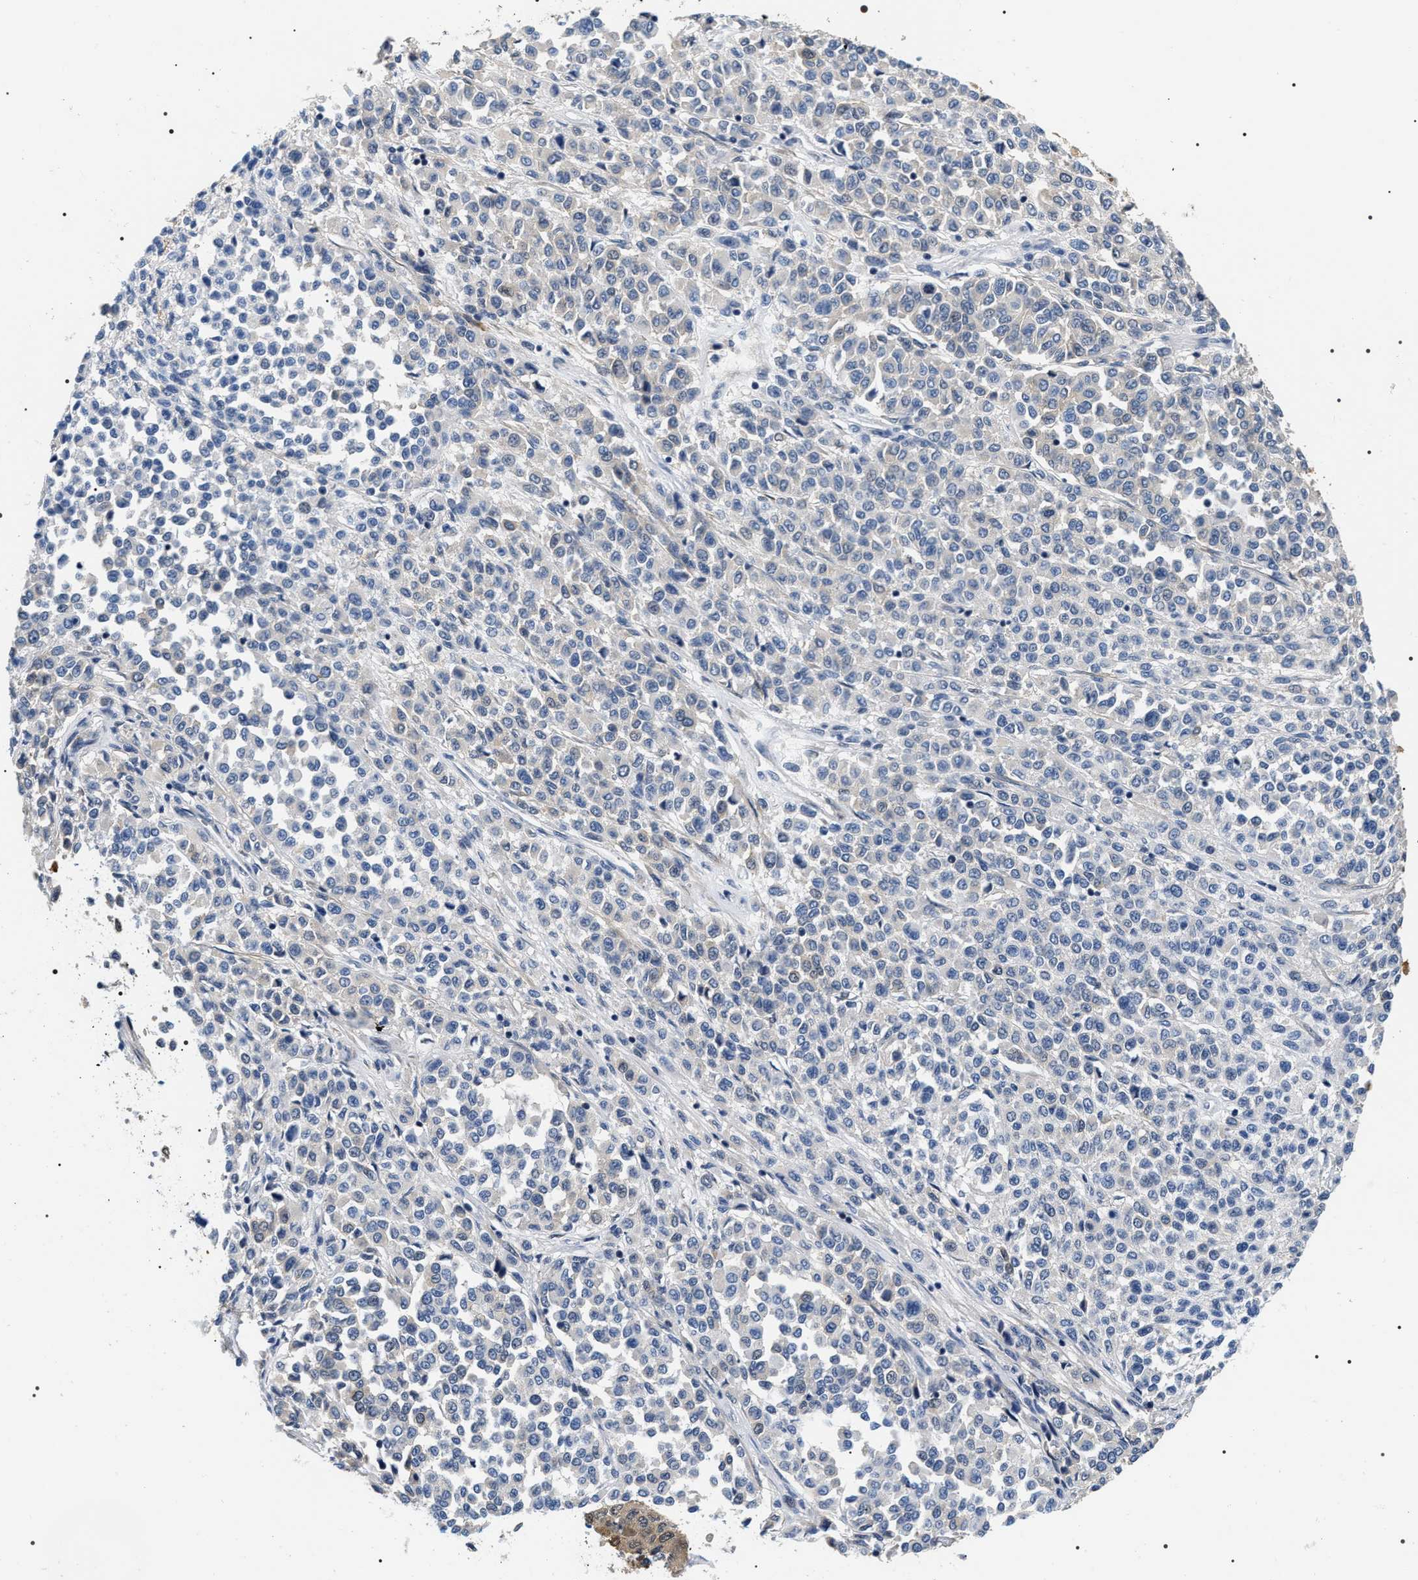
{"staining": {"intensity": "negative", "quantity": "none", "location": "none"}, "tissue": "melanoma", "cell_type": "Tumor cells", "image_type": "cancer", "snomed": [{"axis": "morphology", "description": "Malignant melanoma, Metastatic site"}, {"axis": "topography", "description": "Pancreas"}], "caption": "High power microscopy histopathology image of an immunohistochemistry (IHC) photomicrograph of melanoma, revealing no significant expression in tumor cells.", "gene": "BAG2", "patient": {"sex": "female", "age": 30}}